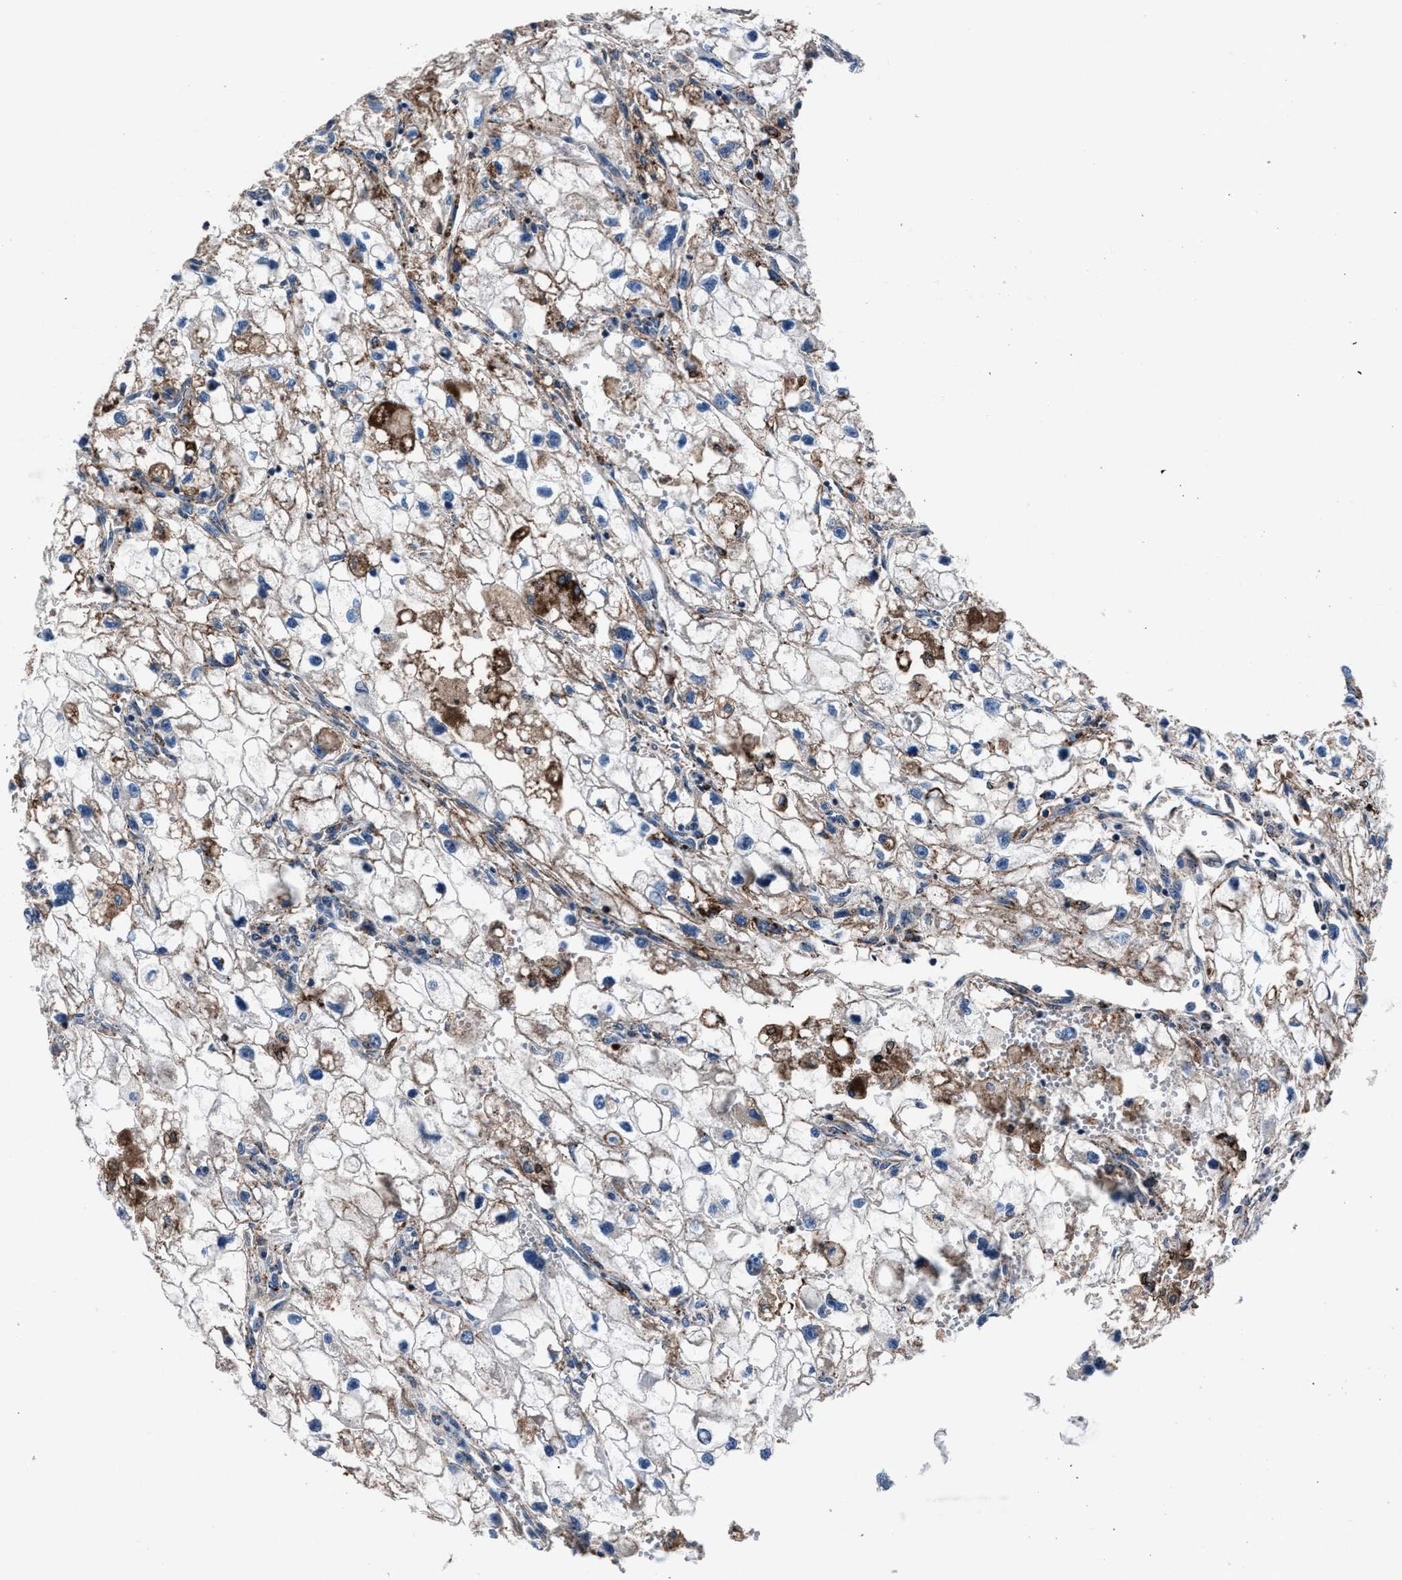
{"staining": {"intensity": "moderate", "quantity": "<25%", "location": "cytoplasmic/membranous"}, "tissue": "renal cancer", "cell_type": "Tumor cells", "image_type": "cancer", "snomed": [{"axis": "morphology", "description": "Adenocarcinoma, NOS"}, {"axis": "topography", "description": "Kidney"}], "caption": "Renal cancer (adenocarcinoma) stained for a protein shows moderate cytoplasmic/membranous positivity in tumor cells.", "gene": "MFSD11", "patient": {"sex": "female", "age": 70}}